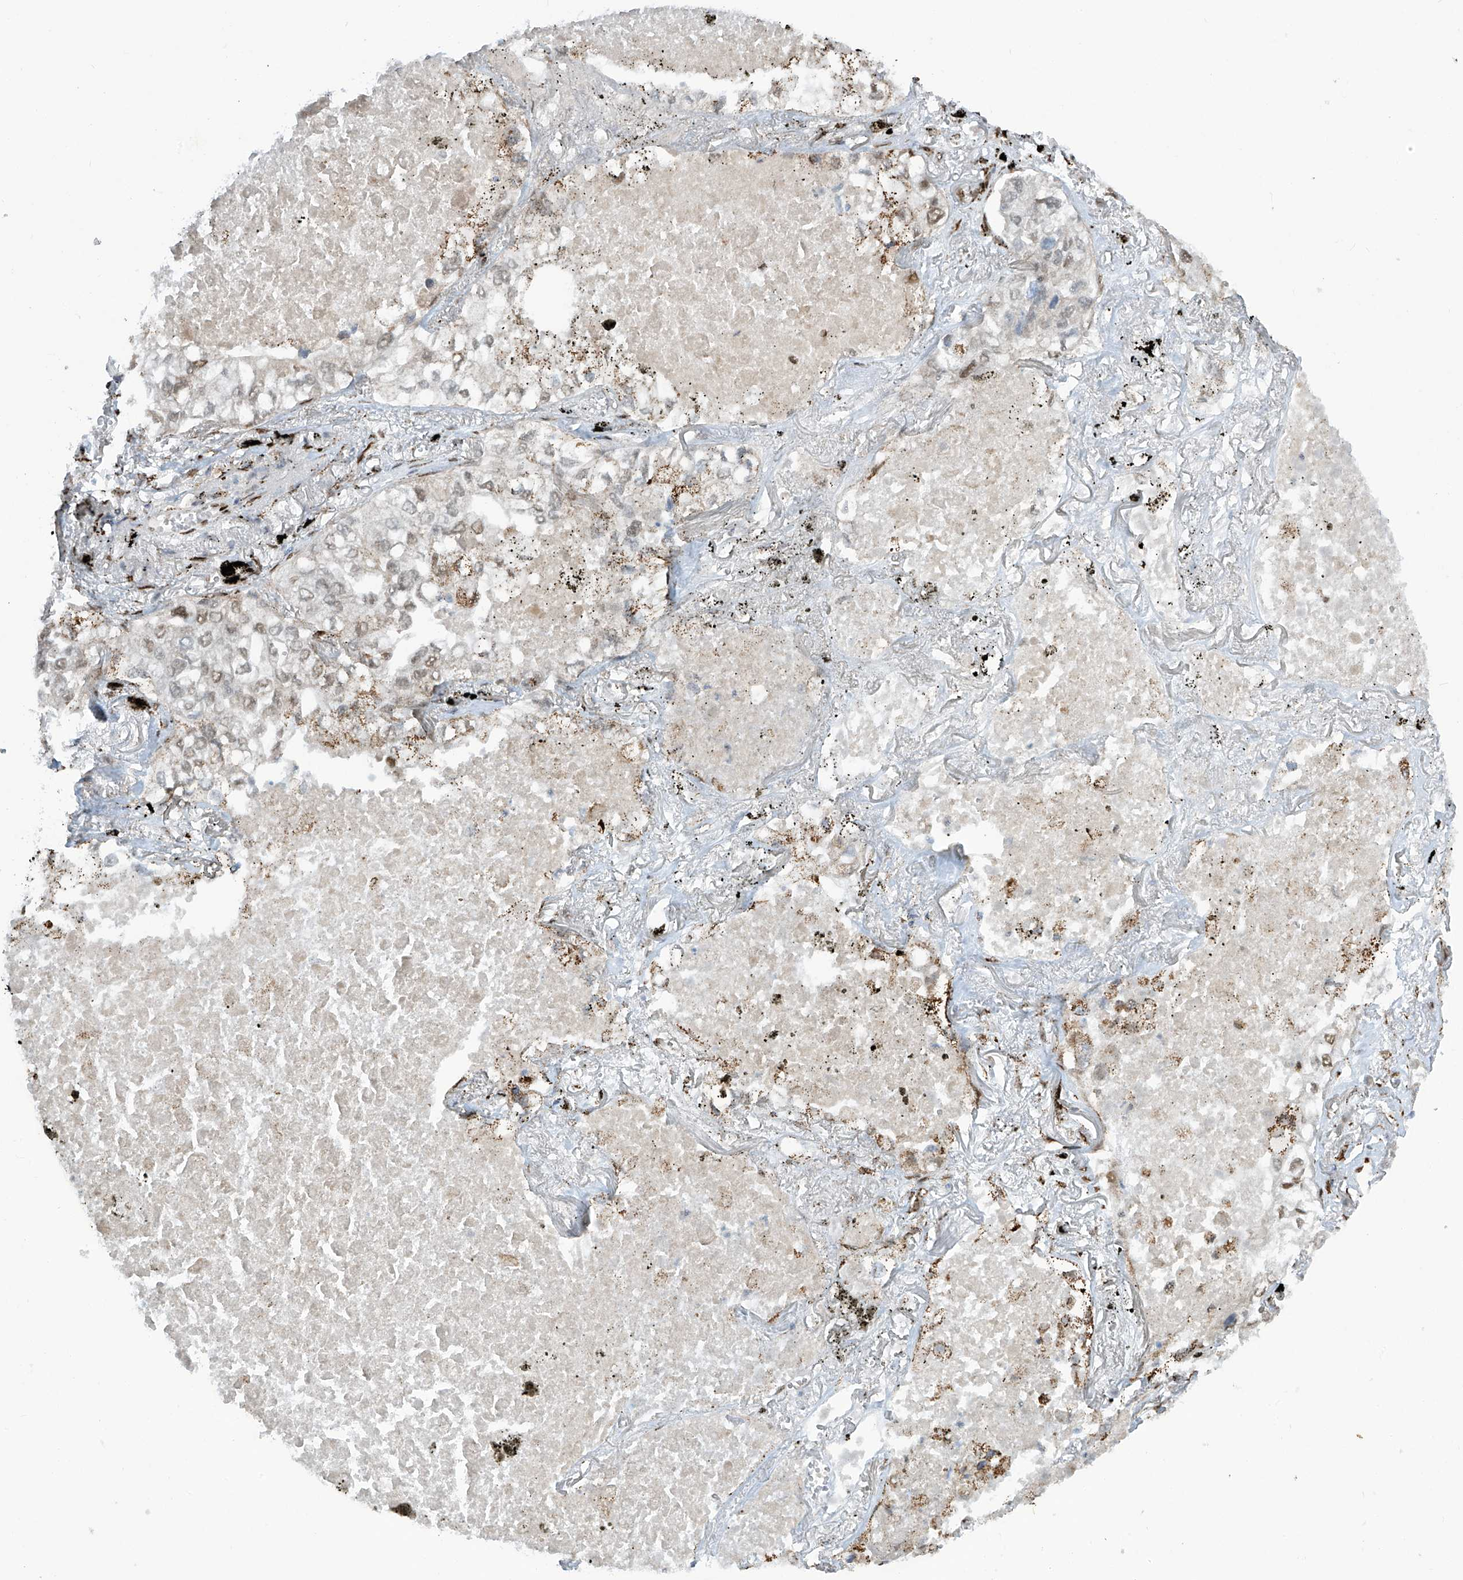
{"staining": {"intensity": "weak", "quantity": "<25%", "location": "nuclear"}, "tissue": "lung cancer", "cell_type": "Tumor cells", "image_type": "cancer", "snomed": [{"axis": "morphology", "description": "Adenocarcinoma, NOS"}, {"axis": "topography", "description": "Lung"}], "caption": "Immunohistochemistry (IHC) micrograph of lung cancer (adenocarcinoma) stained for a protein (brown), which shows no positivity in tumor cells. The staining was performed using DAB to visualize the protein expression in brown, while the nuclei were stained in blue with hematoxylin (Magnification: 20x).", "gene": "PM20D2", "patient": {"sex": "male", "age": 65}}